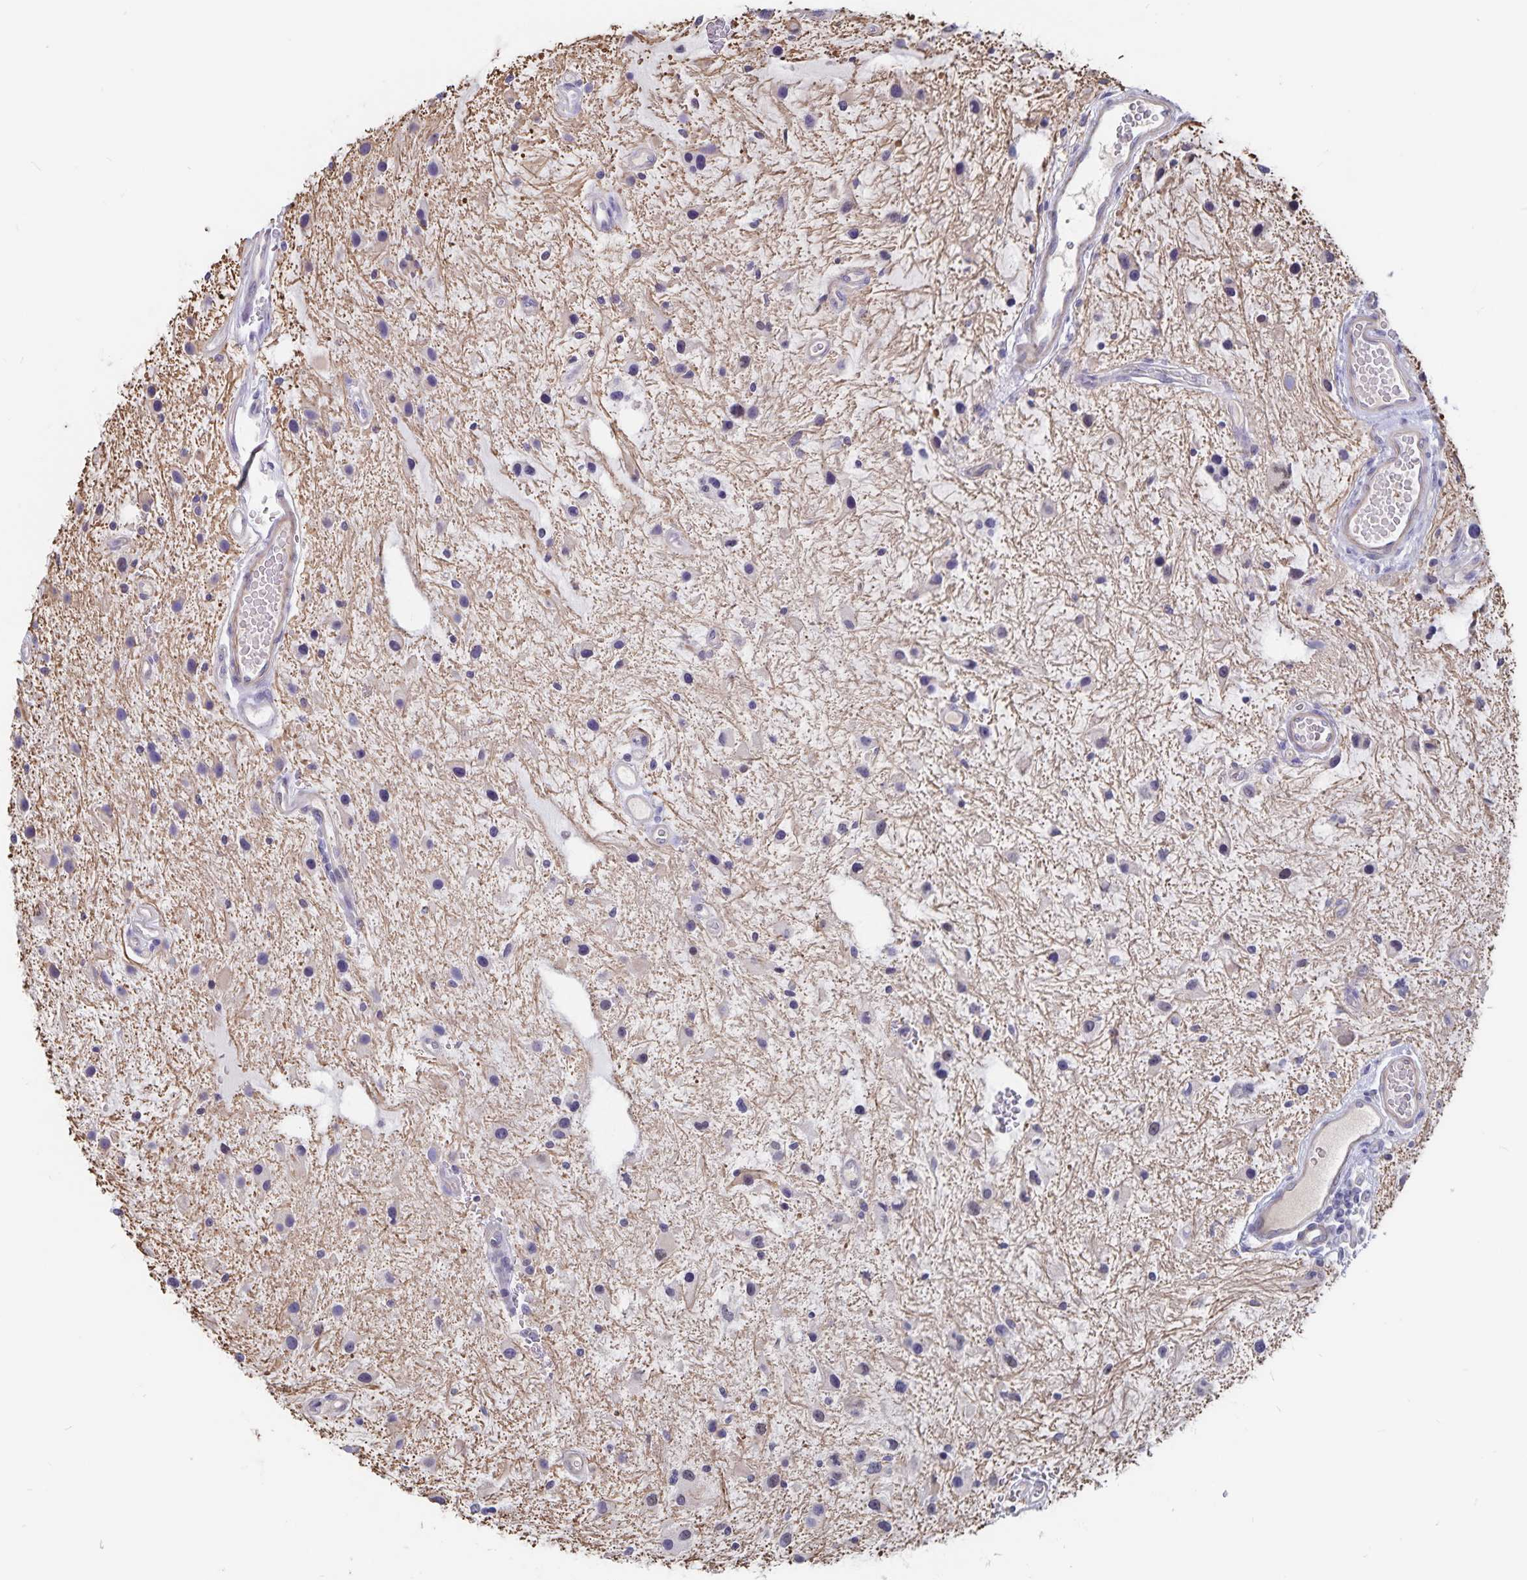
{"staining": {"intensity": "negative", "quantity": "none", "location": "none"}, "tissue": "glioma", "cell_type": "Tumor cells", "image_type": "cancer", "snomed": [{"axis": "morphology", "description": "Glioma, malignant, Low grade"}, {"axis": "topography", "description": "Cerebellum"}], "caption": "A high-resolution micrograph shows immunohistochemistry staining of glioma, which exhibits no significant expression in tumor cells. Brightfield microscopy of immunohistochemistry stained with DAB (brown) and hematoxylin (blue), captured at high magnification.", "gene": "BAG6", "patient": {"sex": "female", "age": 14}}